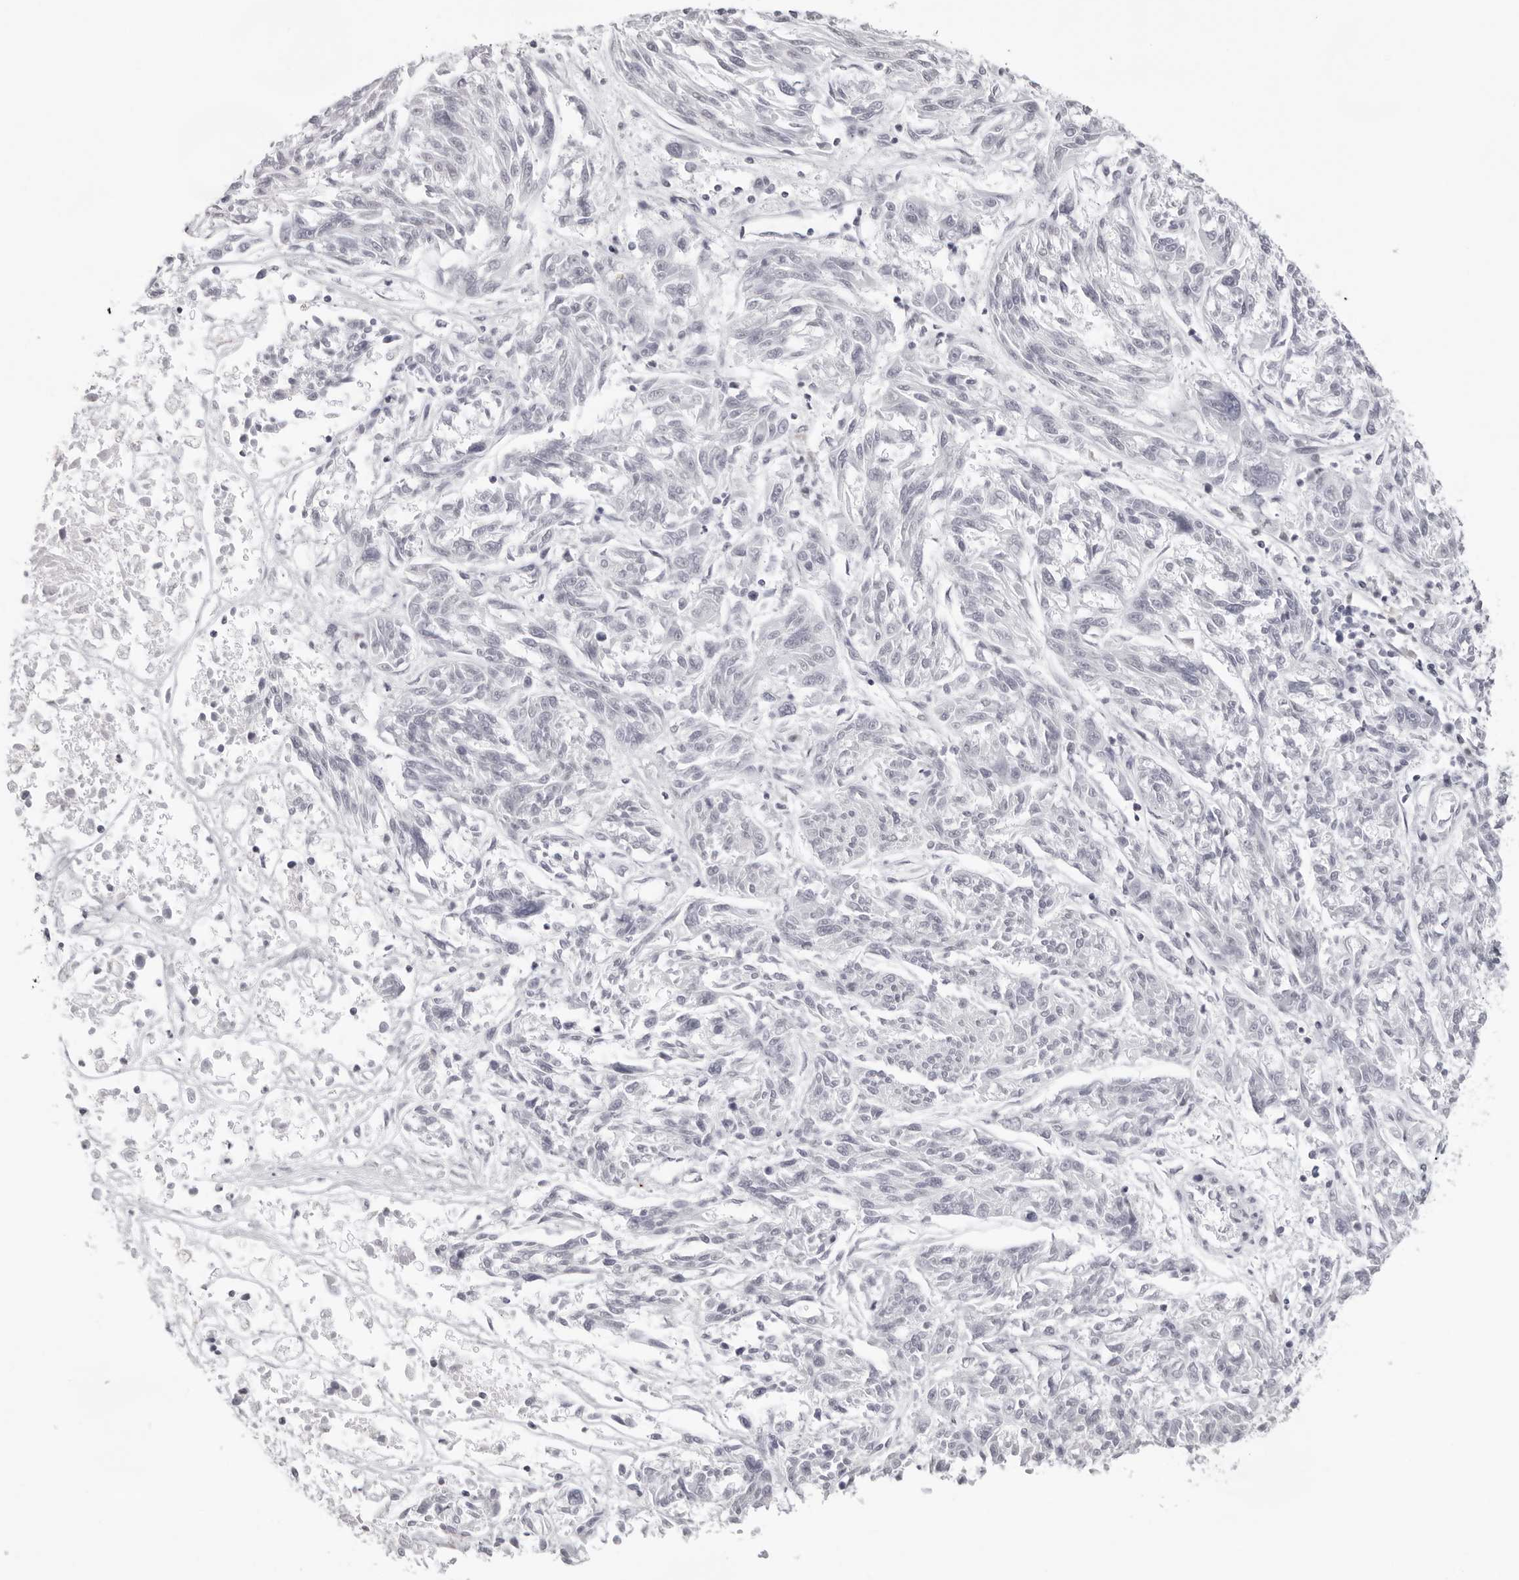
{"staining": {"intensity": "negative", "quantity": "none", "location": "none"}, "tissue": "melanoma", "cell_type": "Tumor cells", "image_type": "cancer", "snomed": [{"axis": "morphology", "description": "Malignant melanoma, NOS"}, {"axis": "topography", "description": "Skin"}], "caption": "Human melanoma stained for a protein using immunohistochemistry (IHC) displays no expression in tumor cells.", "gene": "NTPCR", "patient": {"sex": "male", "age": 53}}